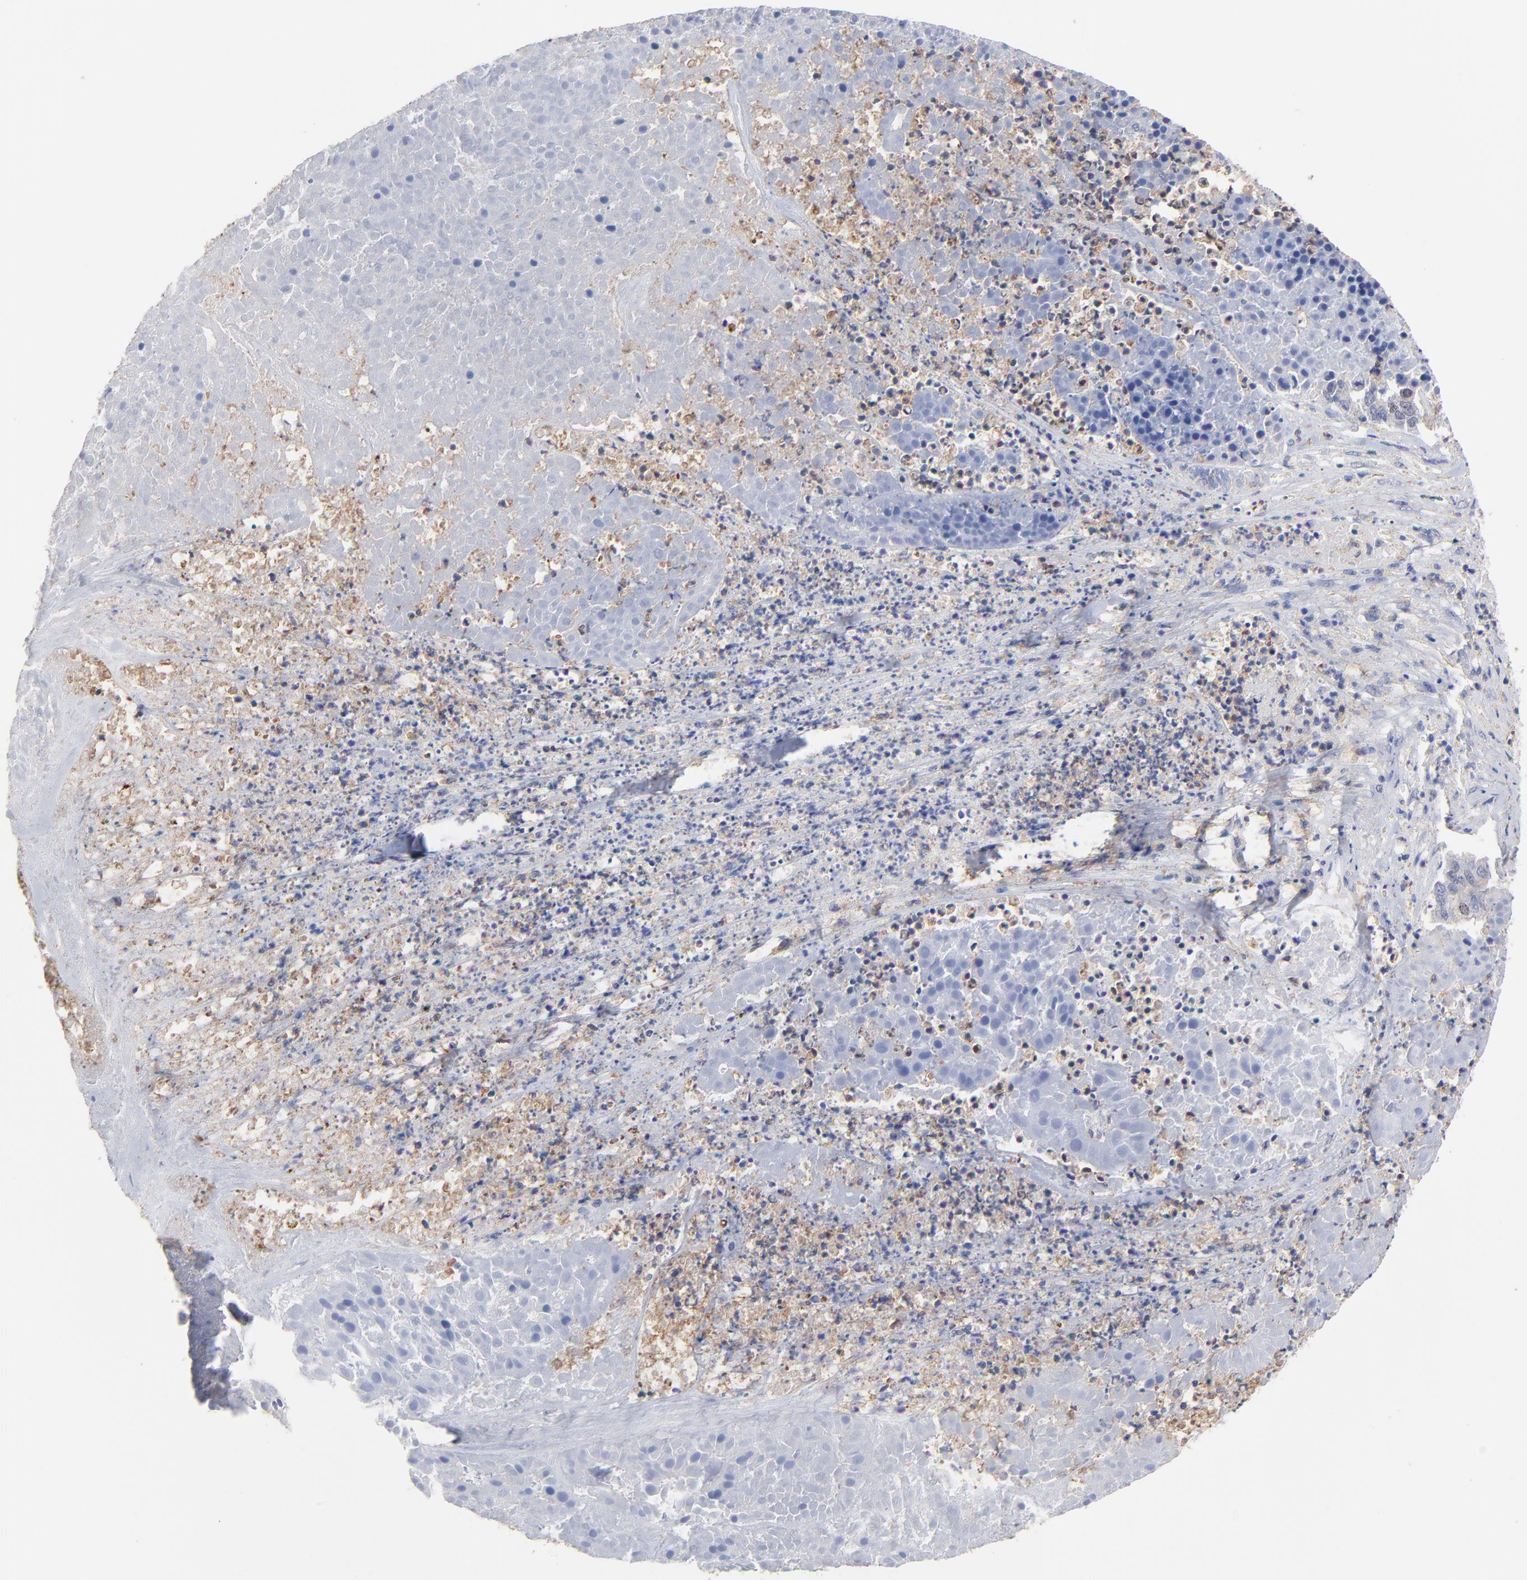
{"staining": {"intensity": "moderate", "quantity": "25%-75%", "location": "cytoplasmic/membranous"}, "tissue": "pancreatic cancer", "cell_type": "Tumor cells", "image_type": "cancer", "snomed": [{"axis": "morphology", "description": "Adenocarcinoma, NOS"}, {"axis": "topography", "description": "Pancreas"}], "caption": "Pancreatic cancer tissue reveals moderate cytoplasmic/membranous staining in approximately 25%-75% of tumor cells, visualized by immunohistochemistry.", "gene": "ASL", "patient": {"sex": "male", "age": 50}}